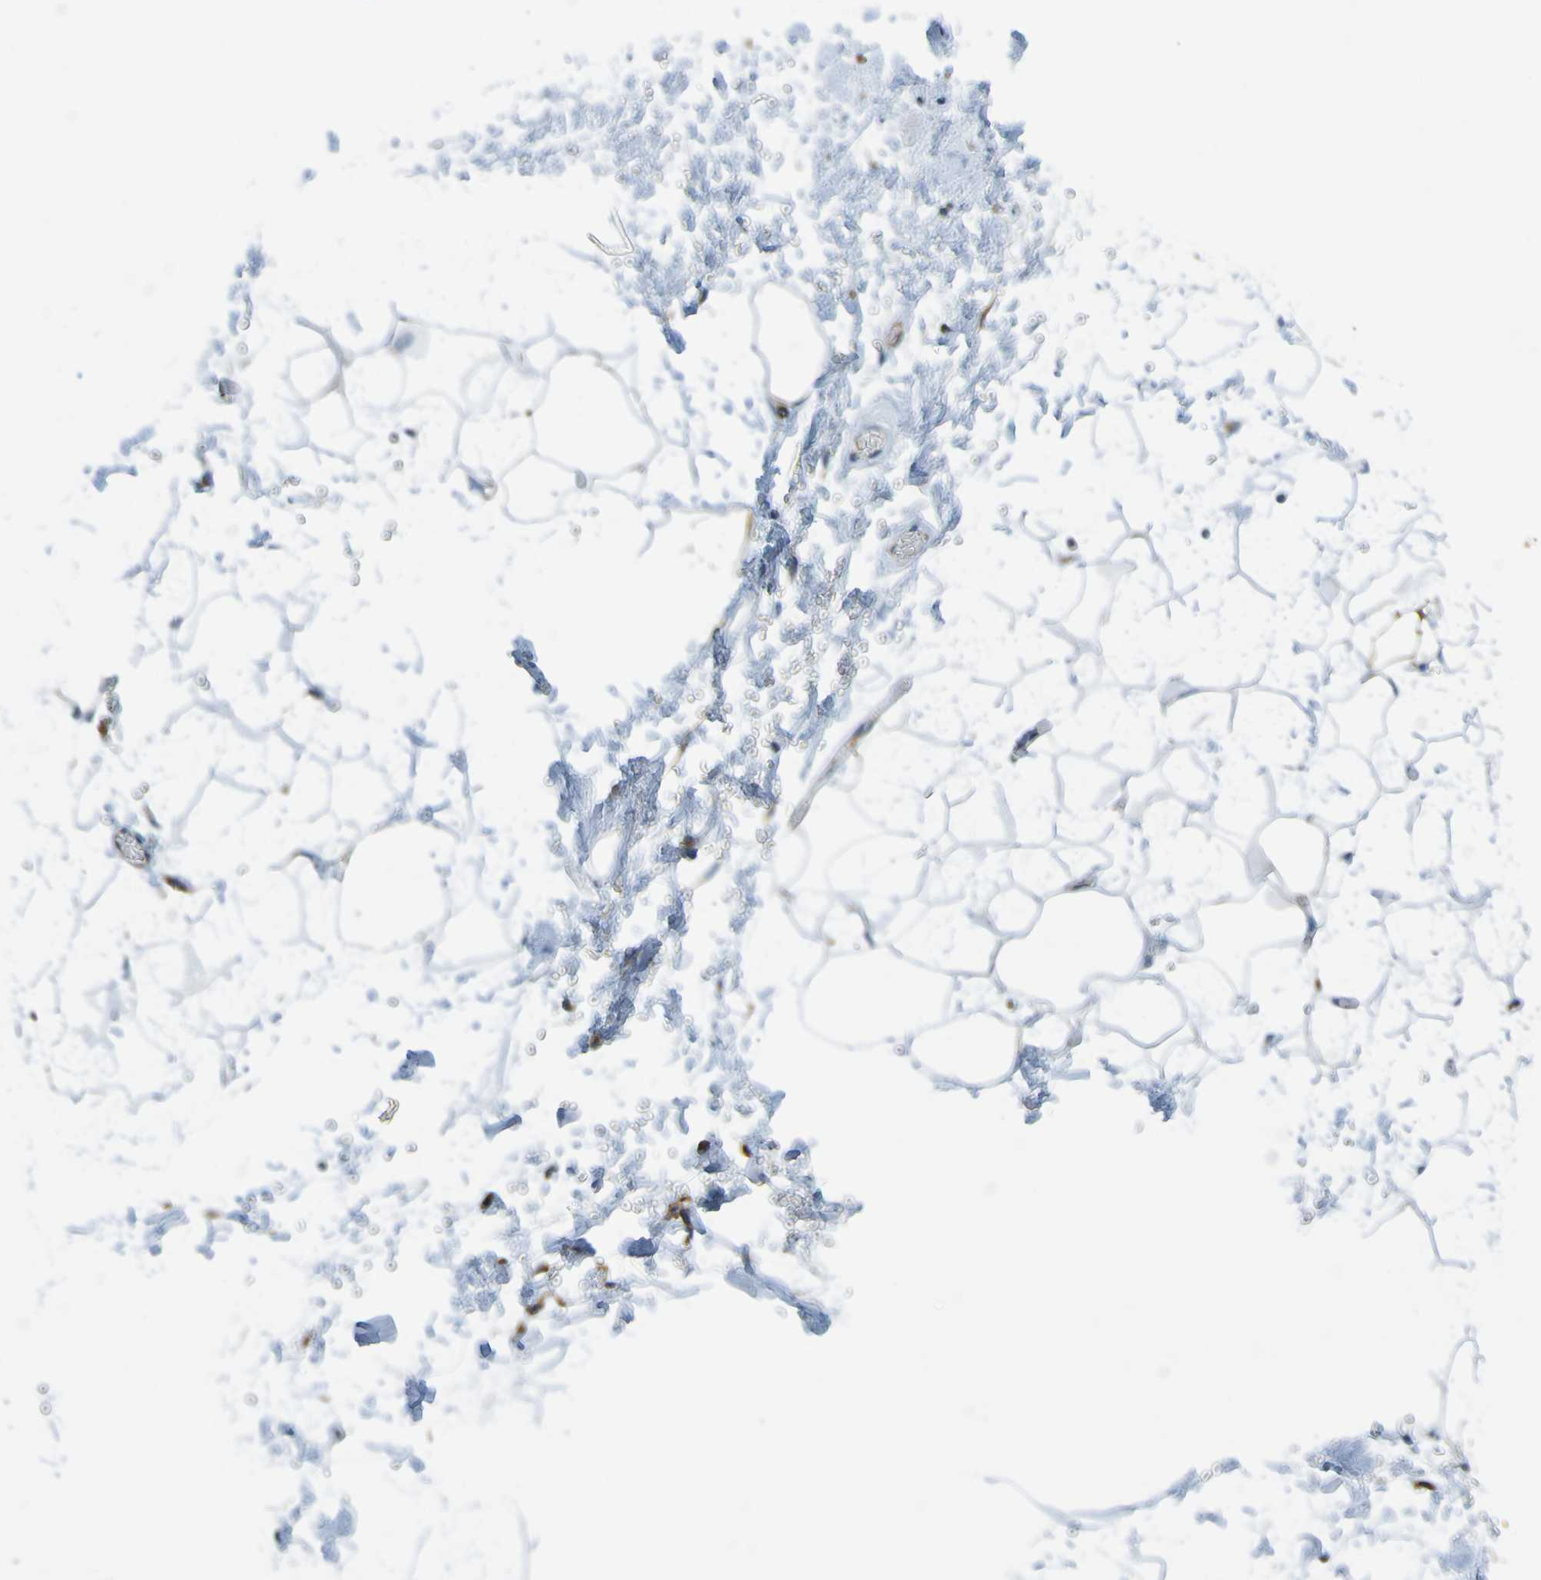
{"staining": {"intensity": "negative", "quantity": "none", "location": "none"}, "tissue": "adipose tissue", "cell_type": "Adipocytes", "image_type": "normal", "snomed": [{"axis": "morphology", "description": "Normal tissue, NOS"}, {"axis": "topography", "description": "Soft tissue"}], "caption": "Immunohistochemistry (IHC) micrograph of benign adipose tissue: adipose tissue stained with DAB (3,3'-diaminobenzidine) exhibits no significant protein staining in adipocytes. The staining is performed using DAB (3,3'-diaminobenzidine) brown chromogen with nuclei counter-stained in using hematoxylin.", "gene": "SSR1", "patient": {"sex": "male", "age": 72}}